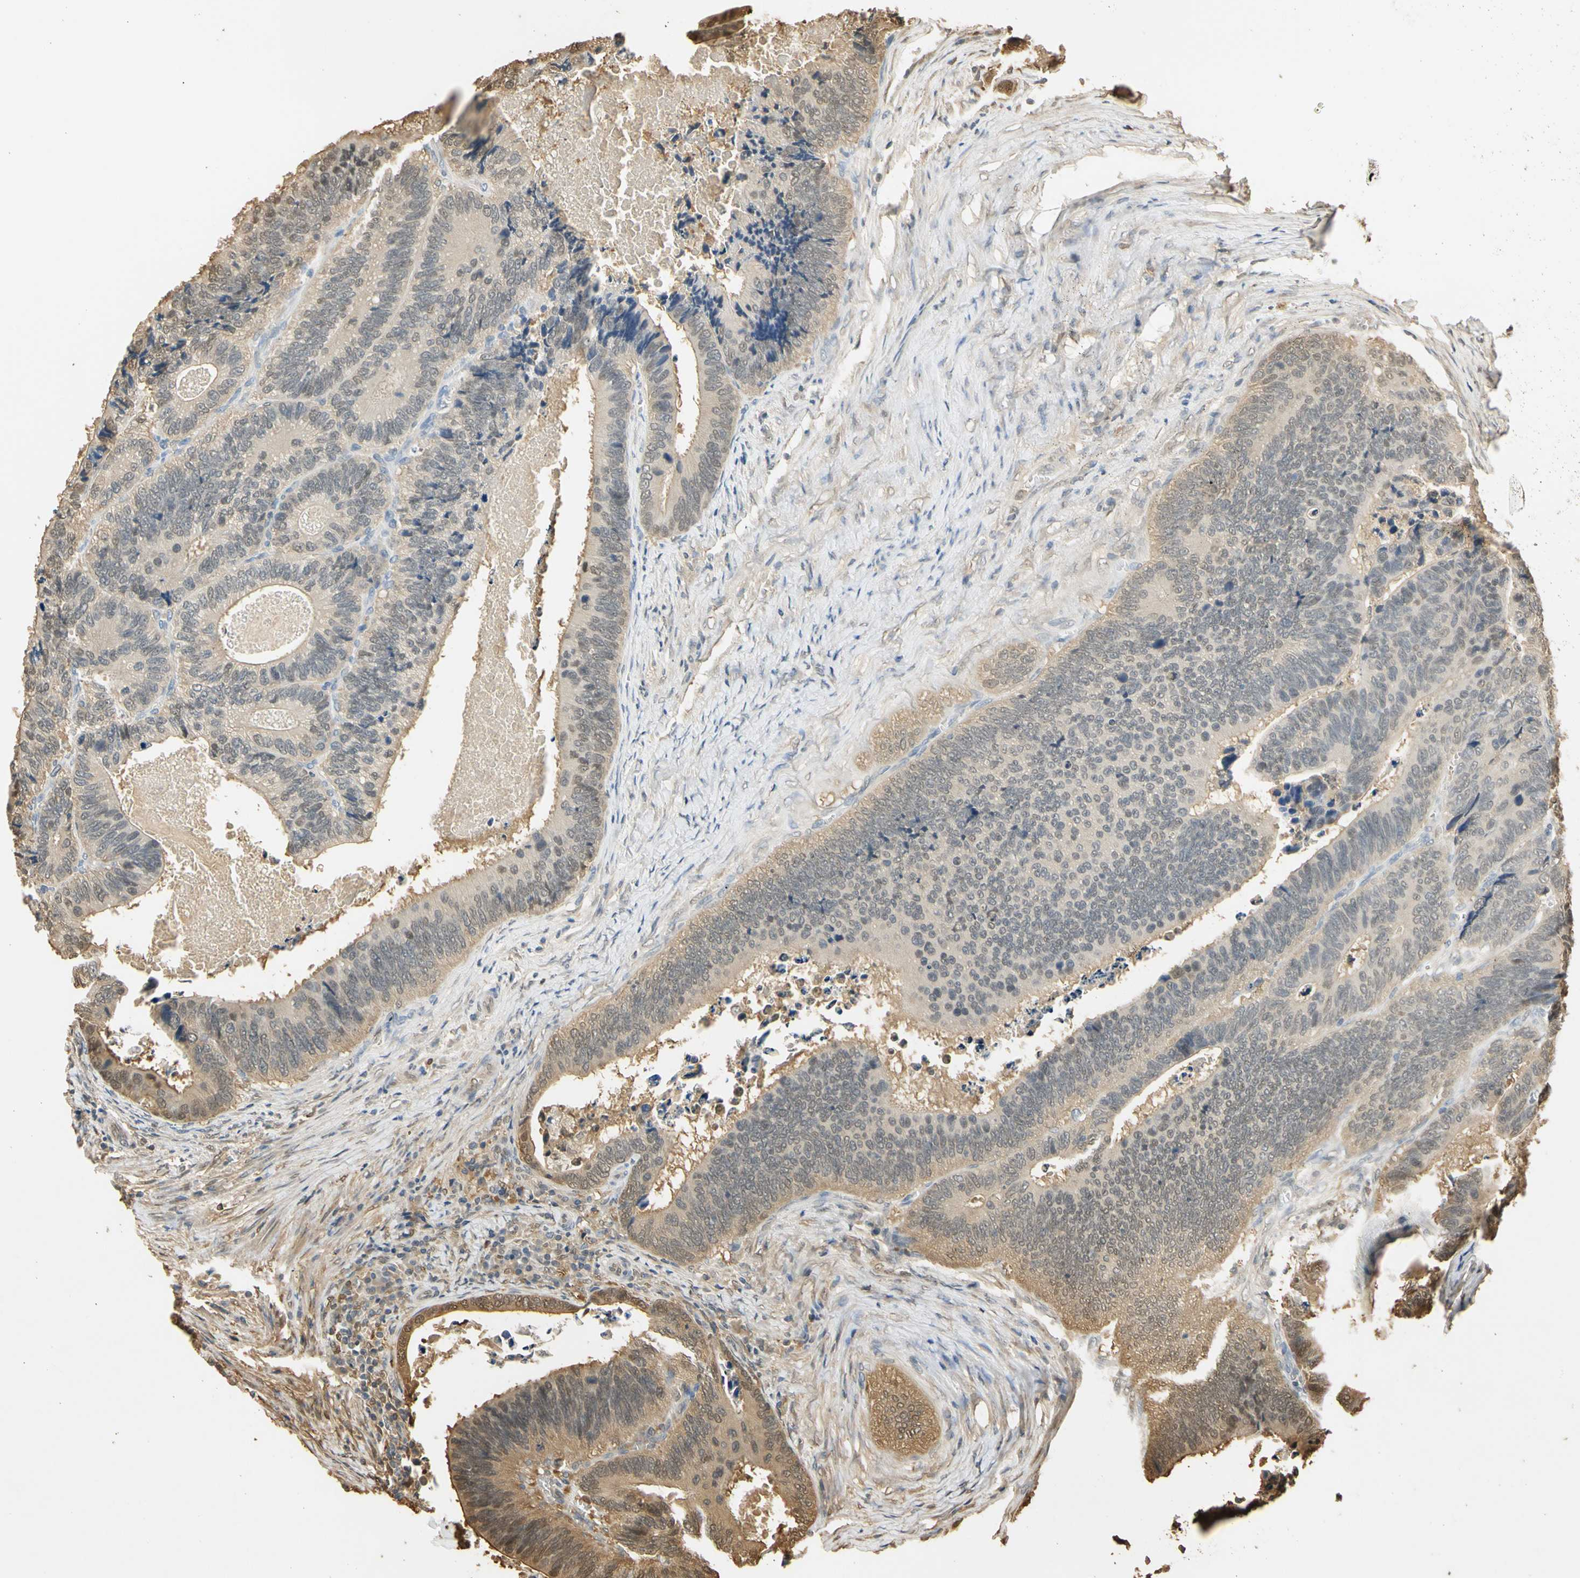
{"staining": {"intensity": "weak", "quantity": ">75%", "location": "cytoplasmic/membranous,nuclear"}, "tissue": "colorectal cancer", "cell_type": "Tumor cells", "image_type": "cancer", "snomed": [{"axis": "morphology", "description": "Adenocarcinoma, NOS"}, {"axis": "topography", "description": "Colon"}], "caption": "Immunohistochemical staining of colorectal adenocarcinoma exhibits low levels of weak cytoplasmic/membranous and nuclear expression in approximately >75% of tumor cells.", "gene": "S100A6", "patient": {"sex": "male", "age": 72}}